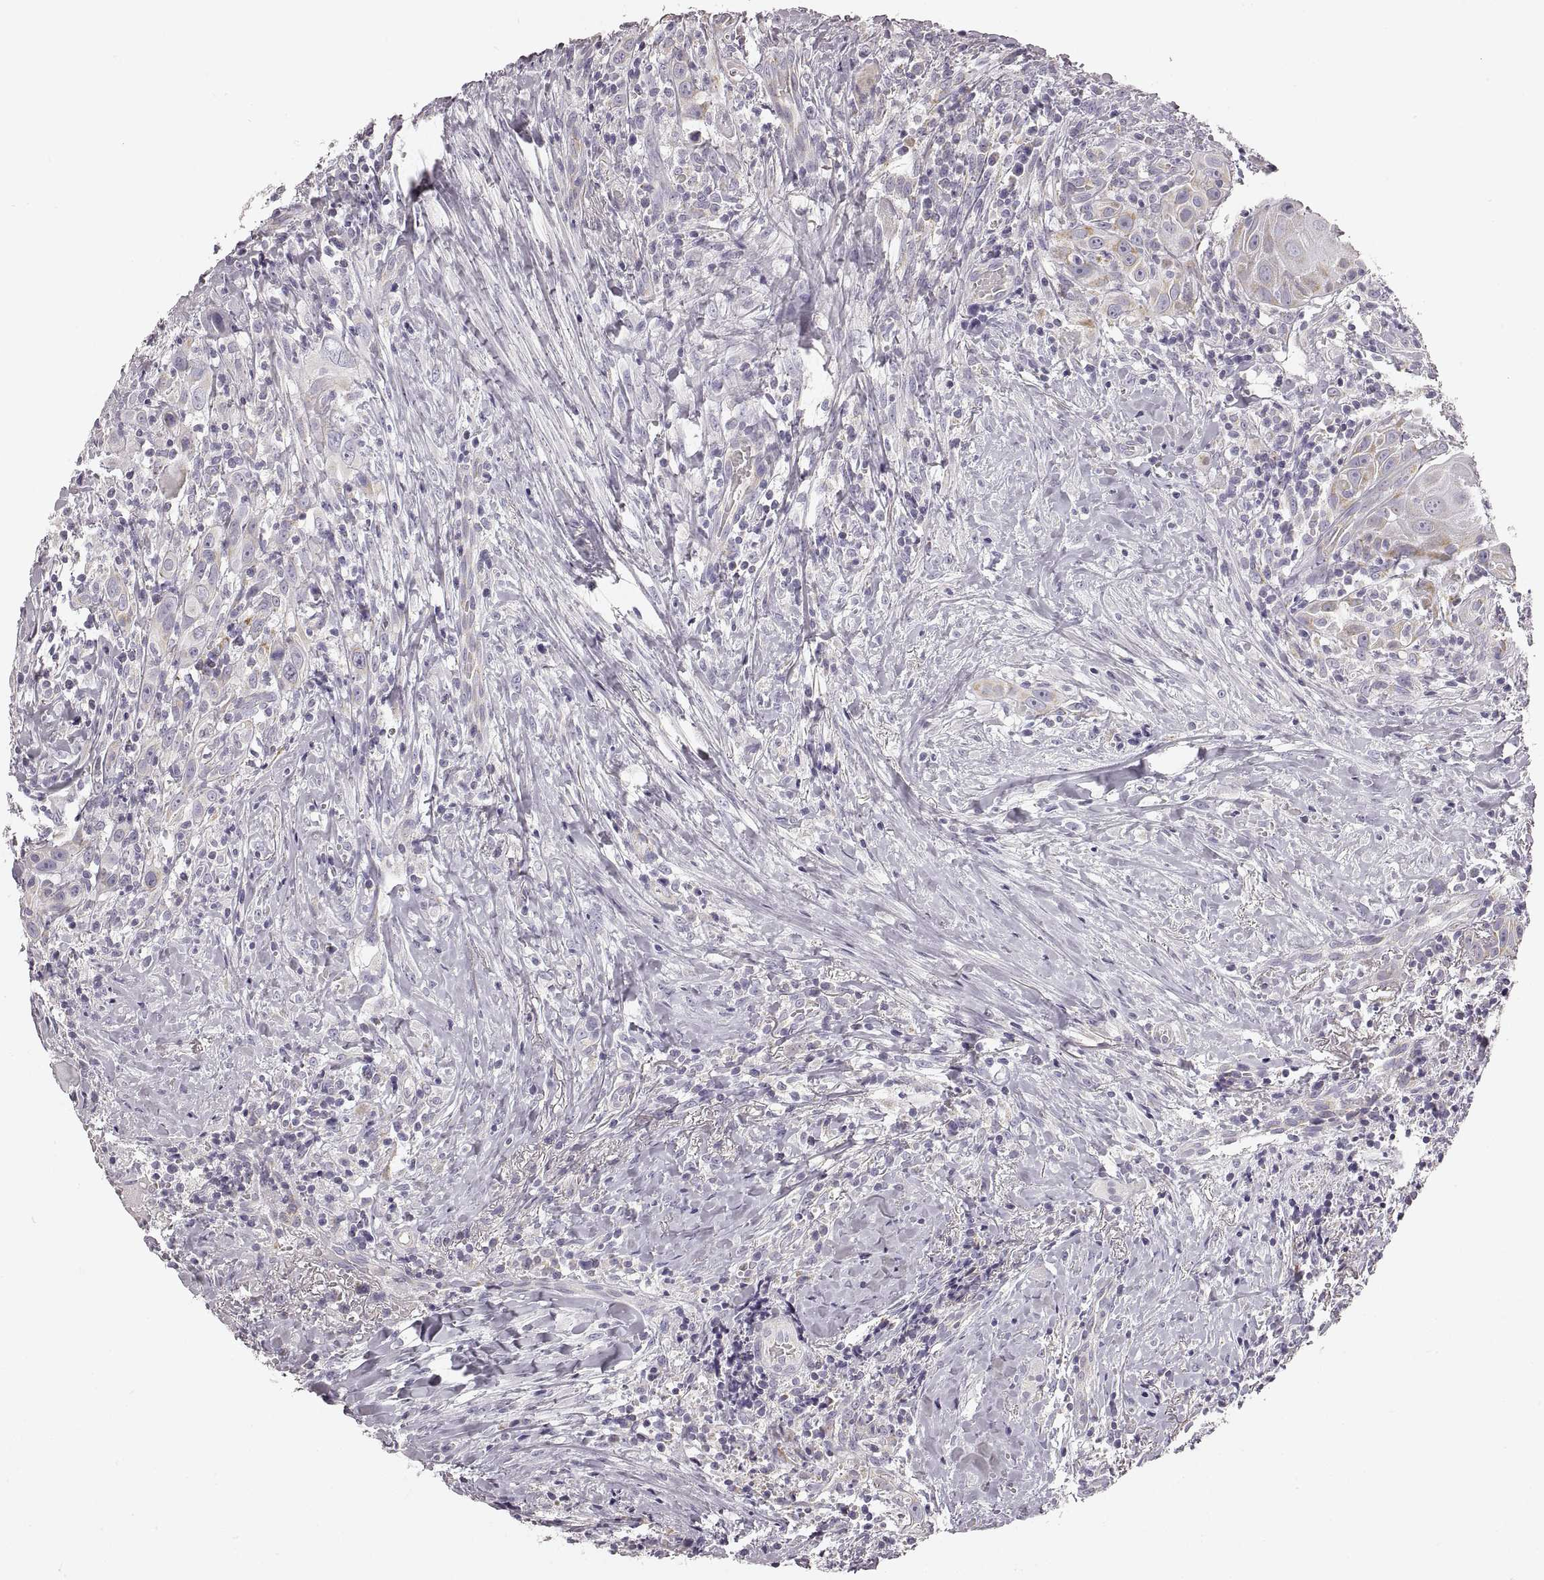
{"staining": {"intensity": "weak", "quantity": "<25%", "location": "cytoplasmic/membranous"}, "tissue": "head and neck cancer", "cell_type": "Tumor cells", "image_type": "cancer", "snomed": [{"axis": "morphology", "description": "Squamous cell carcinoma, NOS"}, {"axis": "topography", "description": "Head-Neck"}], "caption": "Immunohistochemistry (IHC) micrograph of human head and neck squamous cell carcinoma stained for a protein (brown), which demonstrates no positivity in tumor cells.", "gene": "RDH13", "patient": {"sex": "female", "age": 95}}